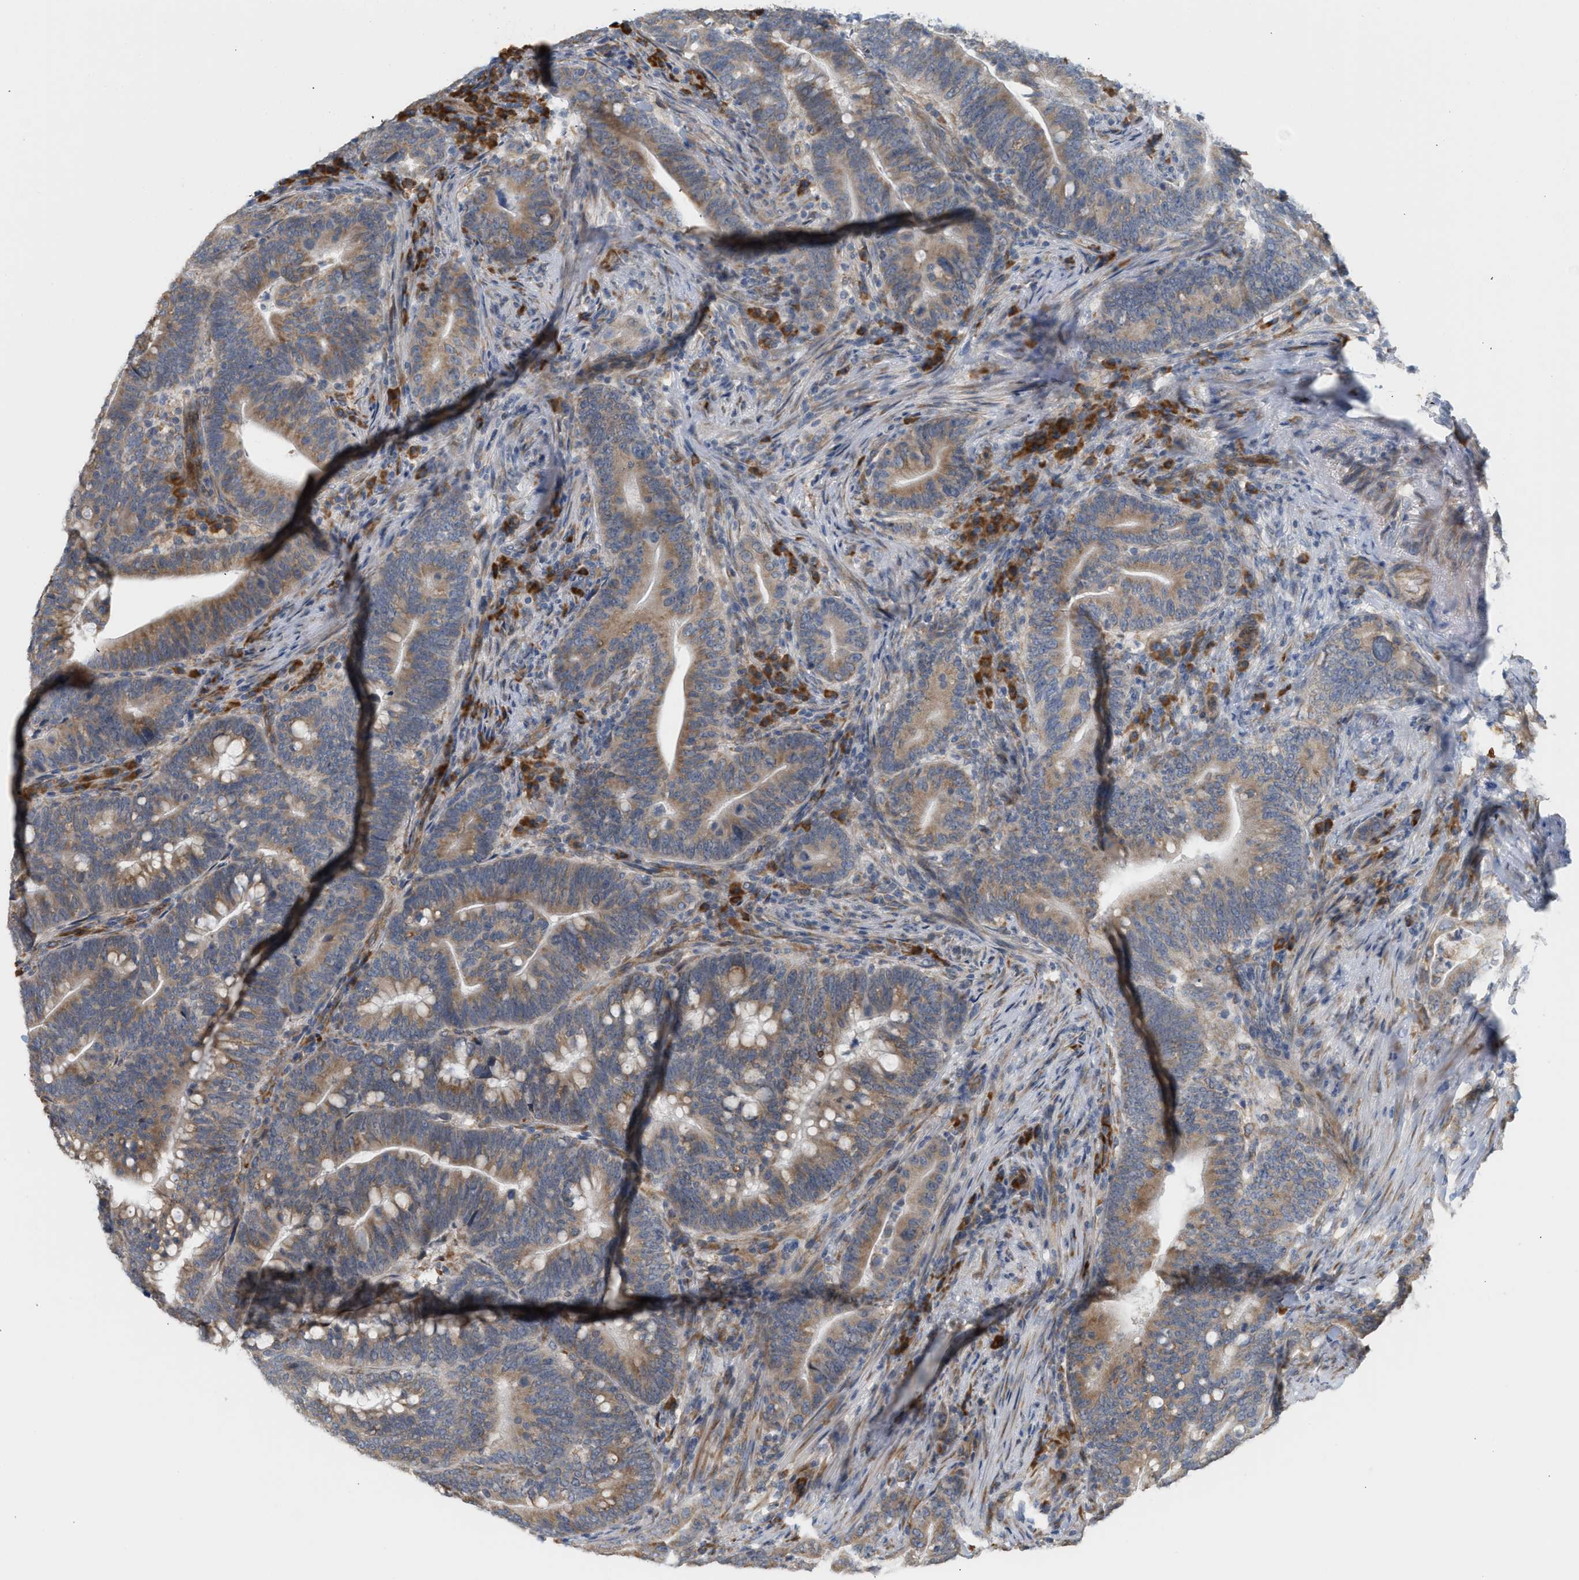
{"staining": {"intensity": "moderate", "quantity": ">75%", "location": "cytoplasmic/membranous"}, "tissue": "colorectal cancer", "cell_type": "Tumor cells", "image_type": "cancer", "snomed": [{"axis": "morphology", "description": "Normal tissue, NOS"}, {"axis": "morphology", "description": "Adenocarcinoma, NOS"}, {"axis": "topography", "description": "Colon"}], "caption": "The immunohistochemical stain highlights moderate cytoplasmic/membranous expression in tumor cells of colorectal cancer tissue.", "gene": "SVOP", "patient": {"sex": "female", "age": 66}}